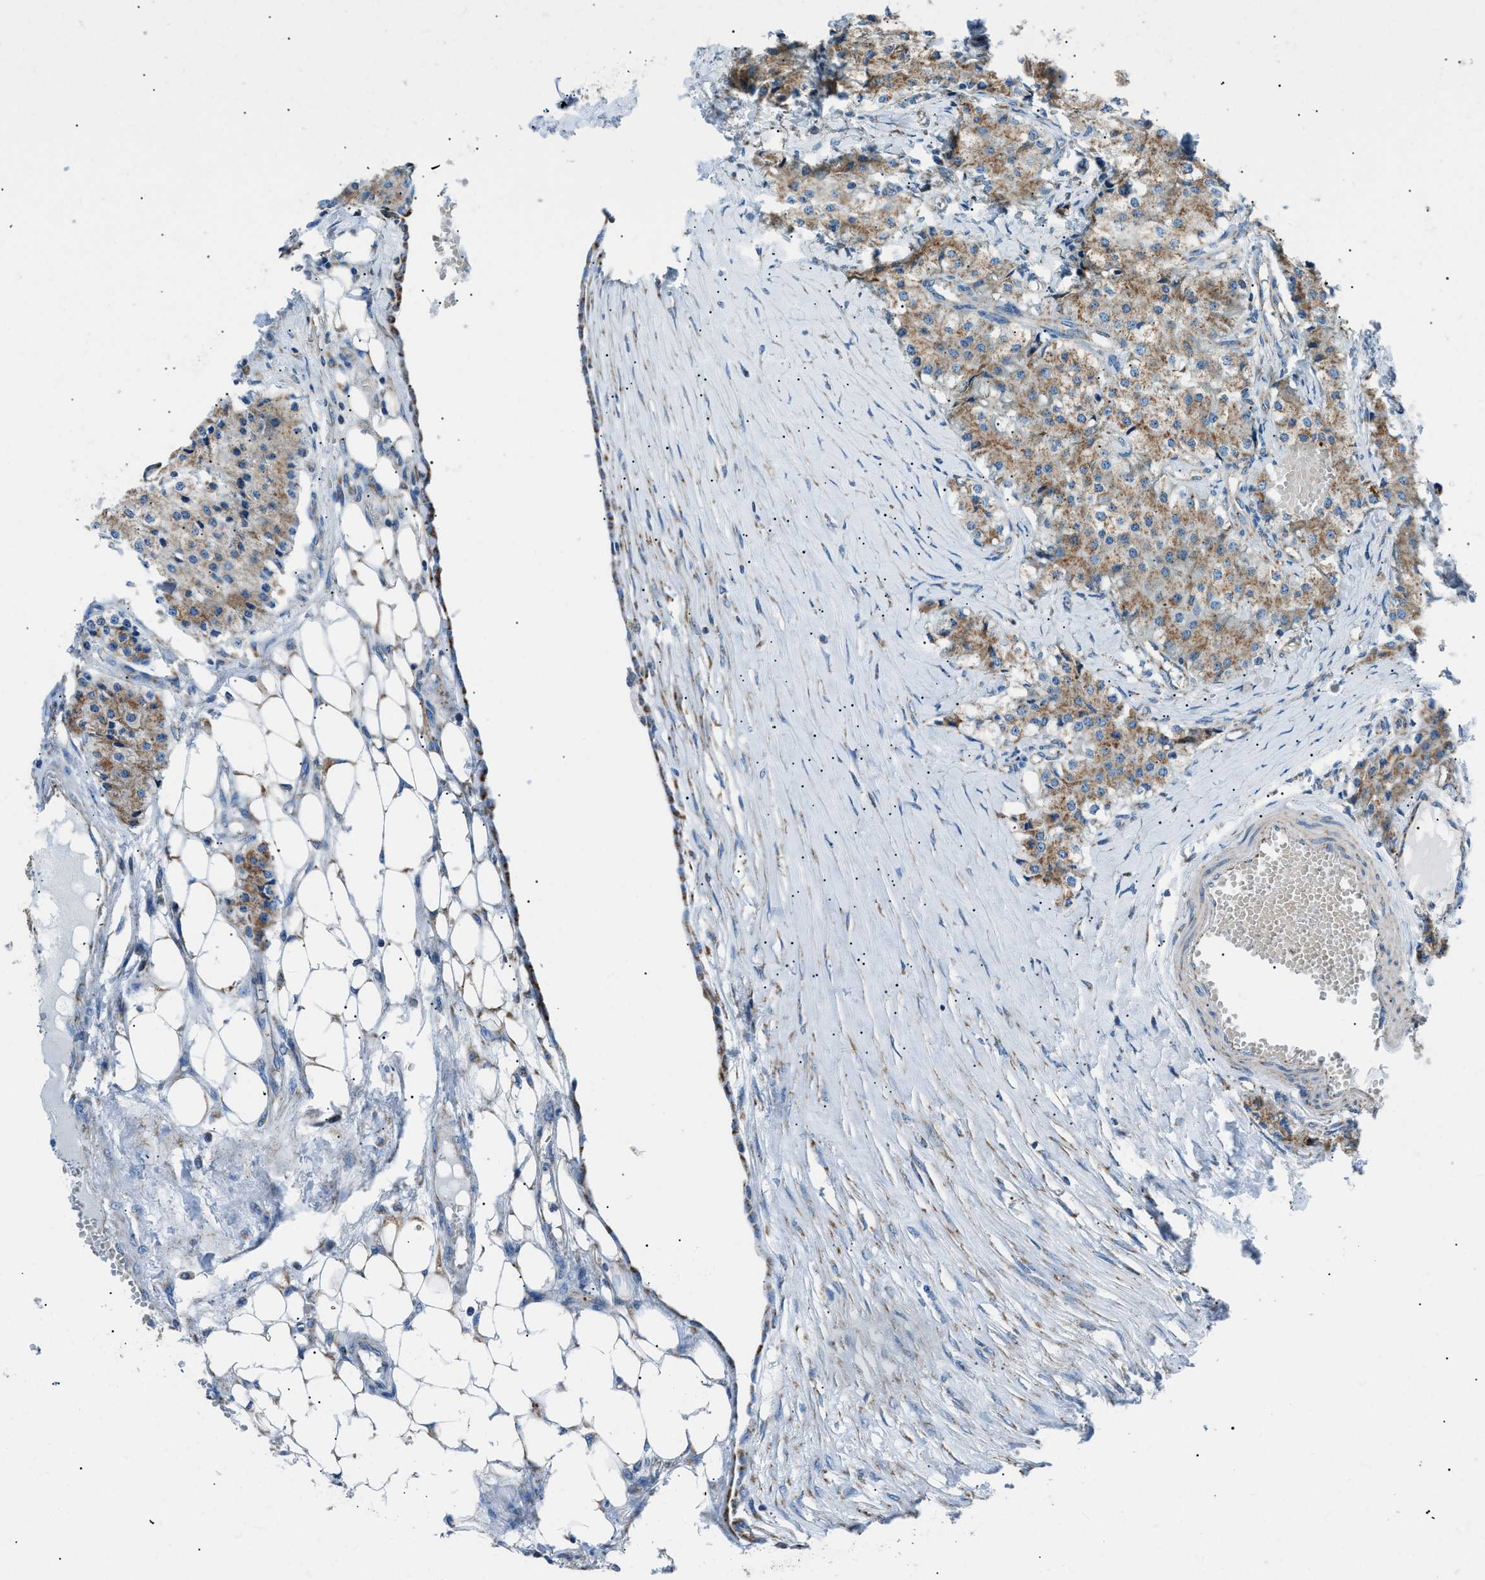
{"staining": {"intensity": "moderate", "quantity": ">75%", "location": "cytoplasmic/membranous"}, "tissue": "carcinoid", "cell_type": "Tumor cells", "image_type": "cancer", "snomed": [{"axis": "morphology", "description": "Carcinoid, malignant, NOS"}, {"axis": "topography", "description": "Colon"}], "caption": "IHC micrograph of human carcinoid stained for a protein (brown), which demonstrates medium levels of moderate cytoplasmic/membranous staining in about >75% of tumor cells.", "gene": "PHB2", "patient": {"sex": "female", "age": 52}}